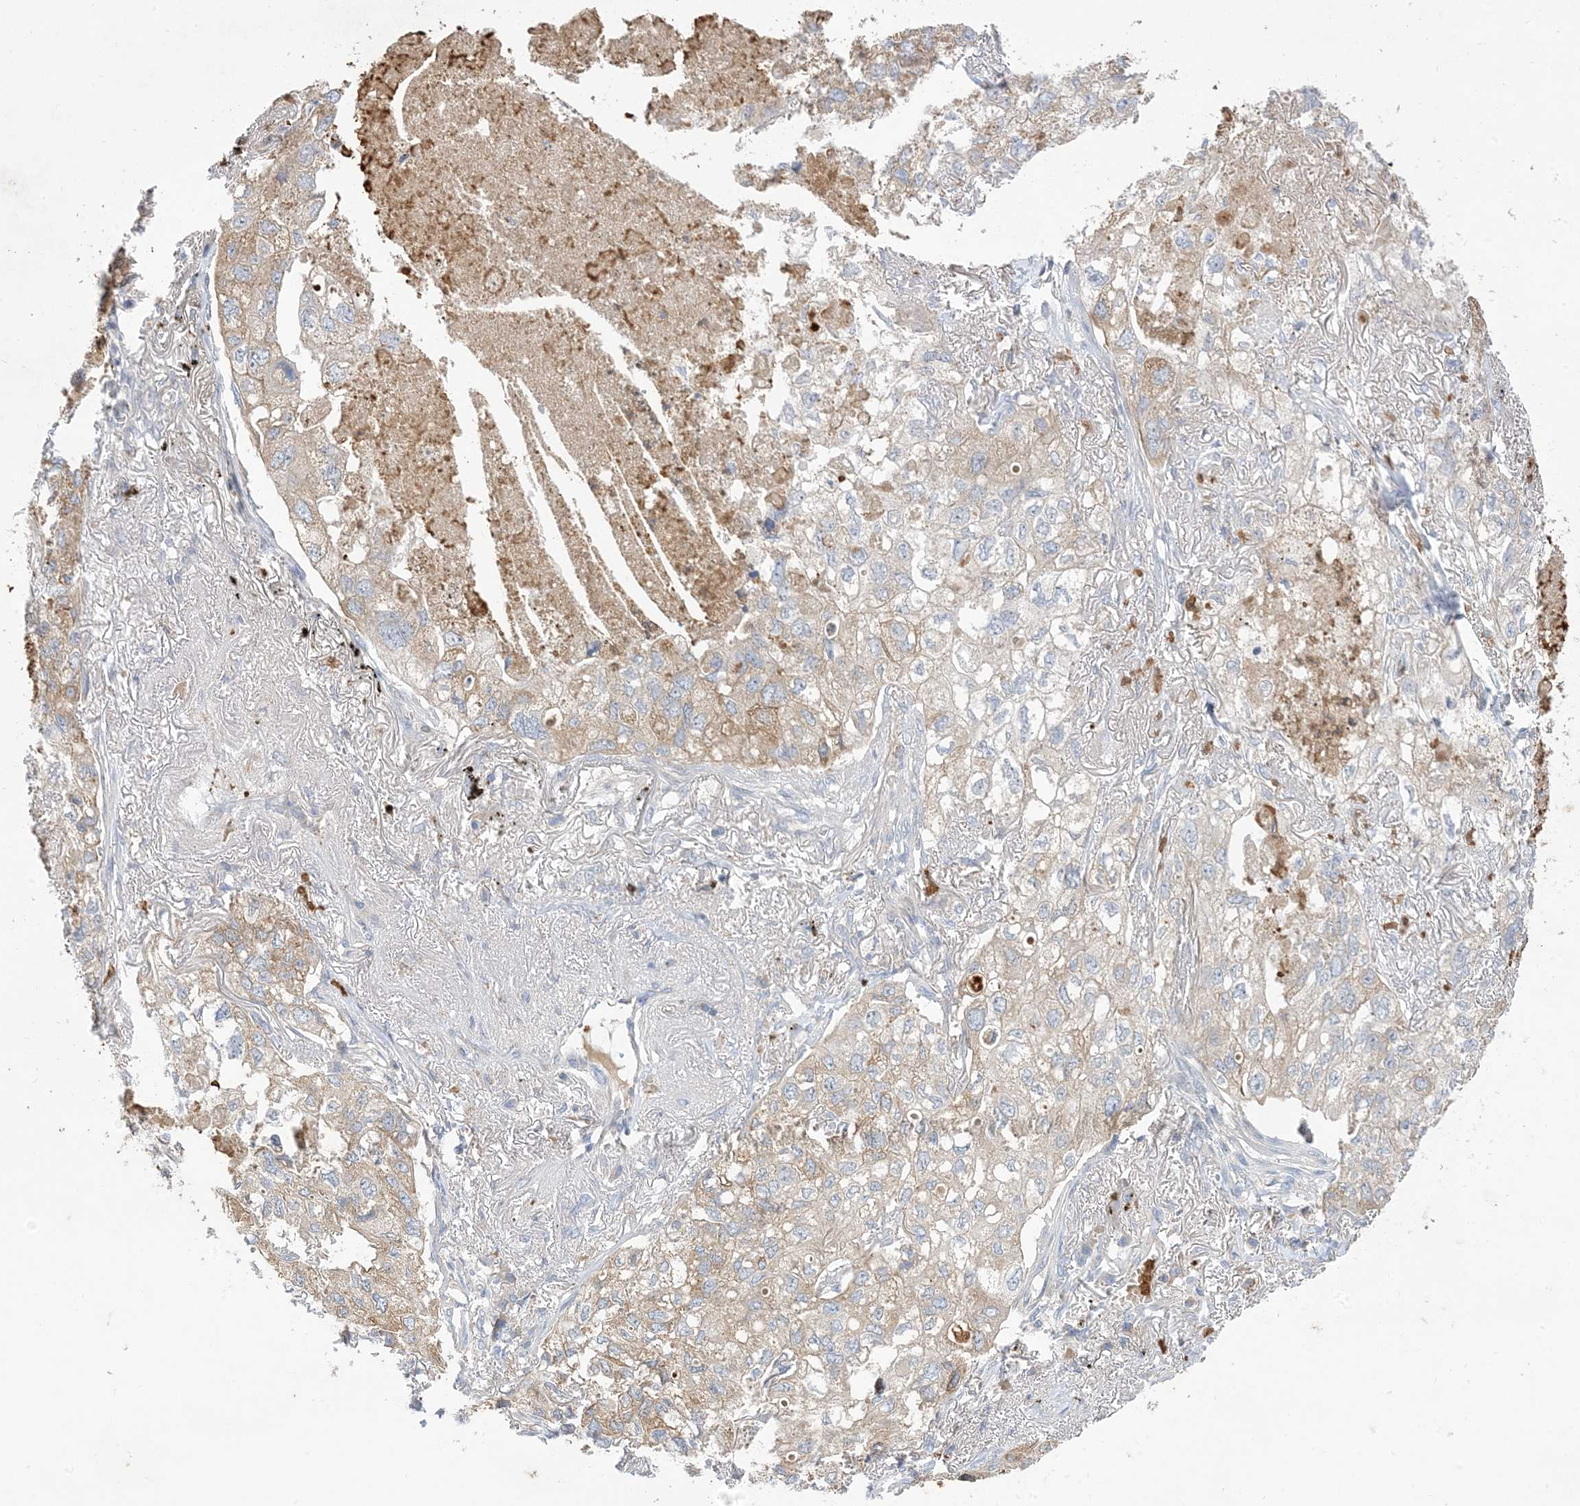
{"staining": {"intensity": "weak", "quantity": "25%-75%", "location": "cytoplasmic/membranous"}, "tissue": "lung cancer", "cell_type": "Tumor cells", "image_type": "cancer", "snomed": [{"axis": "morphology", "description": "Adenocarcinoma, NOS"}, {"axis": "topography", "description": "Lung"}], "caption": "Brown immunohistochemical staining in human lung adenocarcinoma exhibits weak cytoplasmic/membranous staining in about 25%-75% of tumor cells.", "gene": "DPP9", "patient": {"sex": "male", "age": 65}}